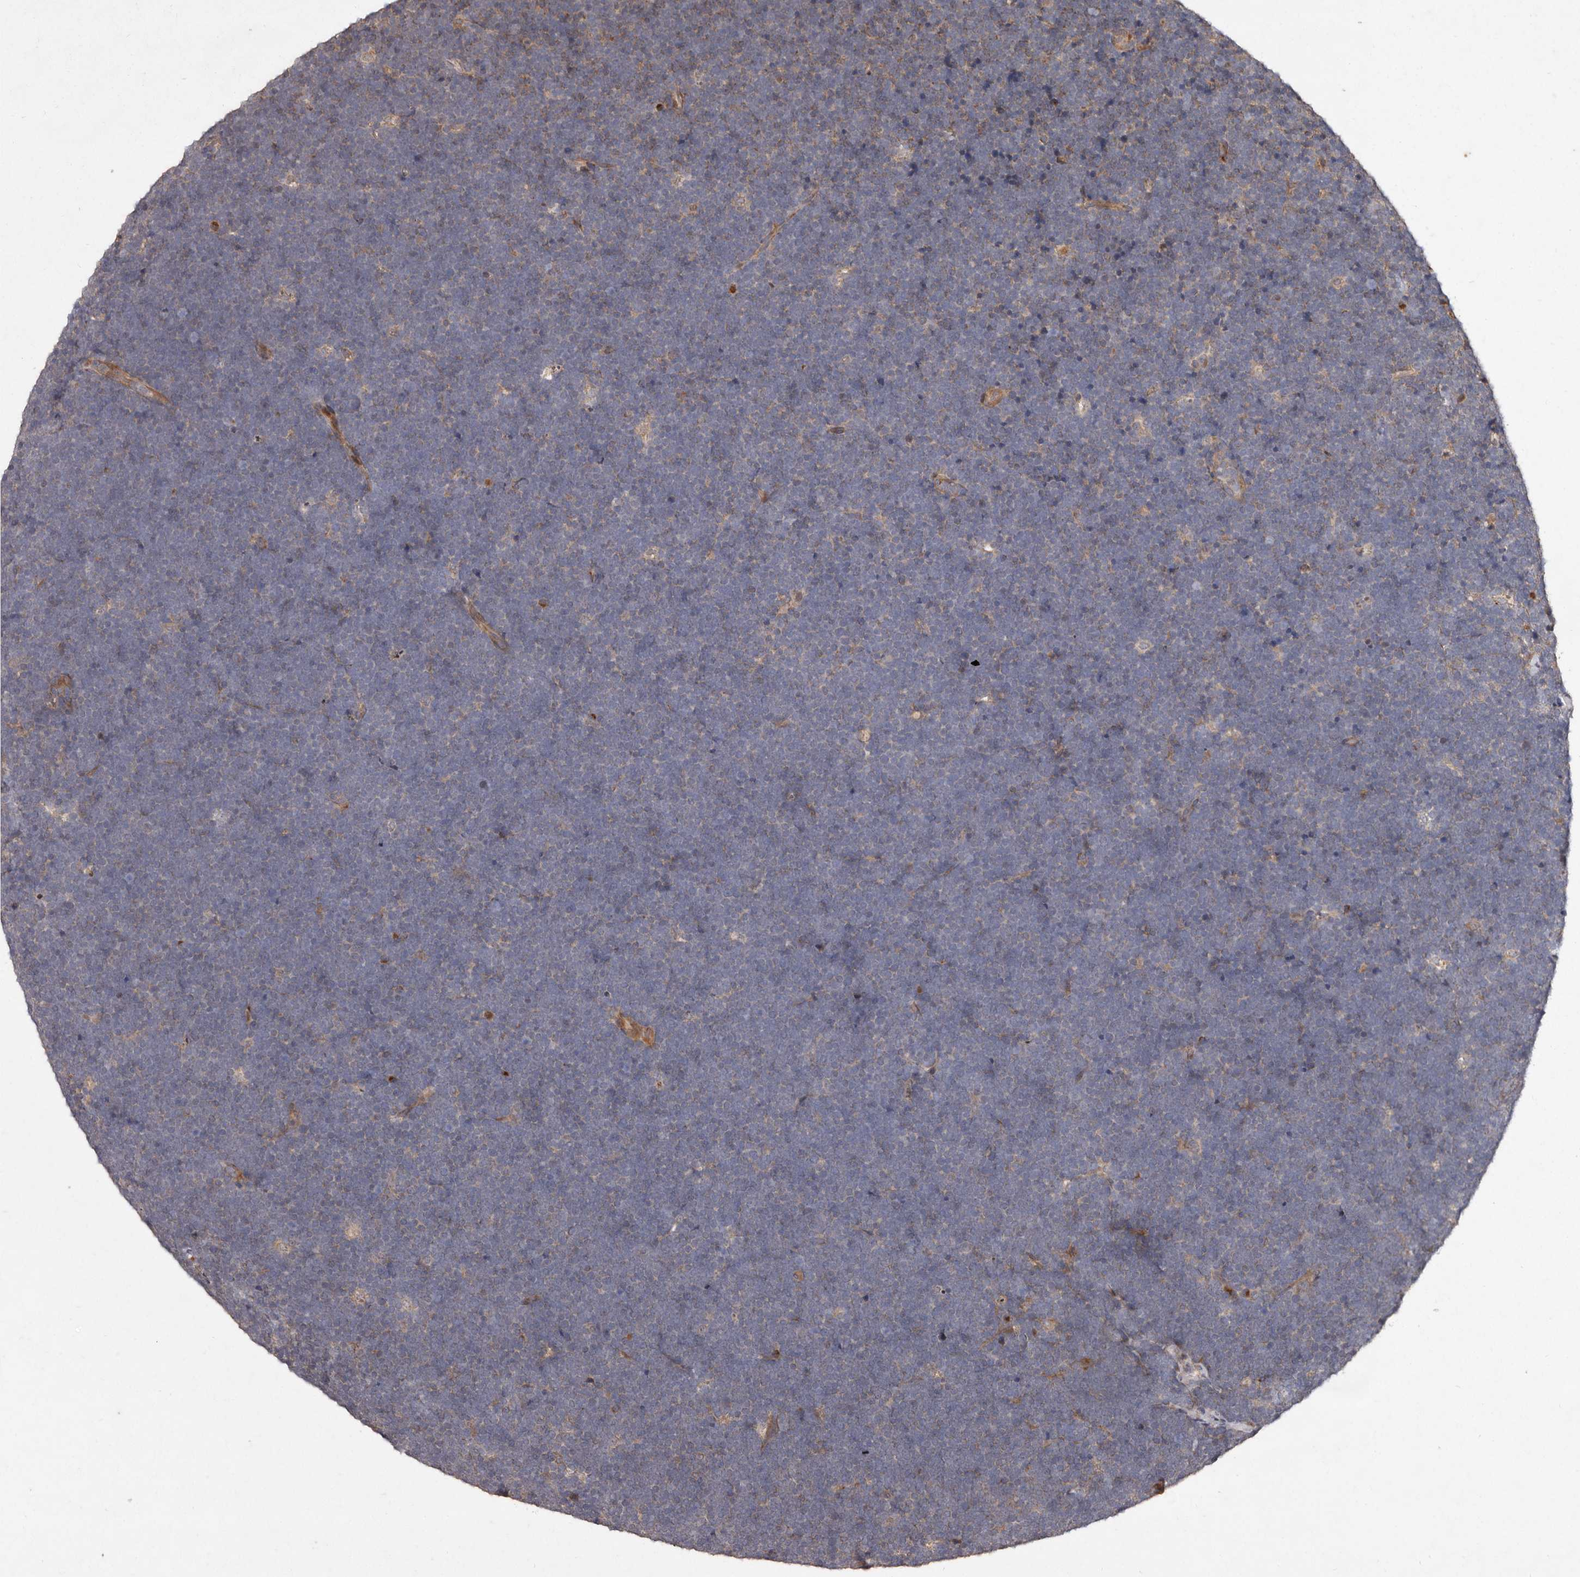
{"staining": {"intensity": "negative", "quantity": "none", "location": "none"}, "tissue": "lymphoma", "cell_type": "Tumor cells", "image_type": "cancer", "snomed": [{"axis": "morphology", "description": "Malignant lymphoma, non-Hodgkin's type, High grade"}, {"axis": "topography", "description": "Lymph node"}], "caption": "Immunohistochemical staining of lymphoma reveals no significant positivity in tumor cells. The staining was performed using DAB (3,3'-diaminobenzidine) to visualize the protein expression in brown, while the nuclei were stained in blue with hematoxylin (Magnification: 20x).", "gene": "FLAD1", "patient": {"sex": "male", "age": 13}}